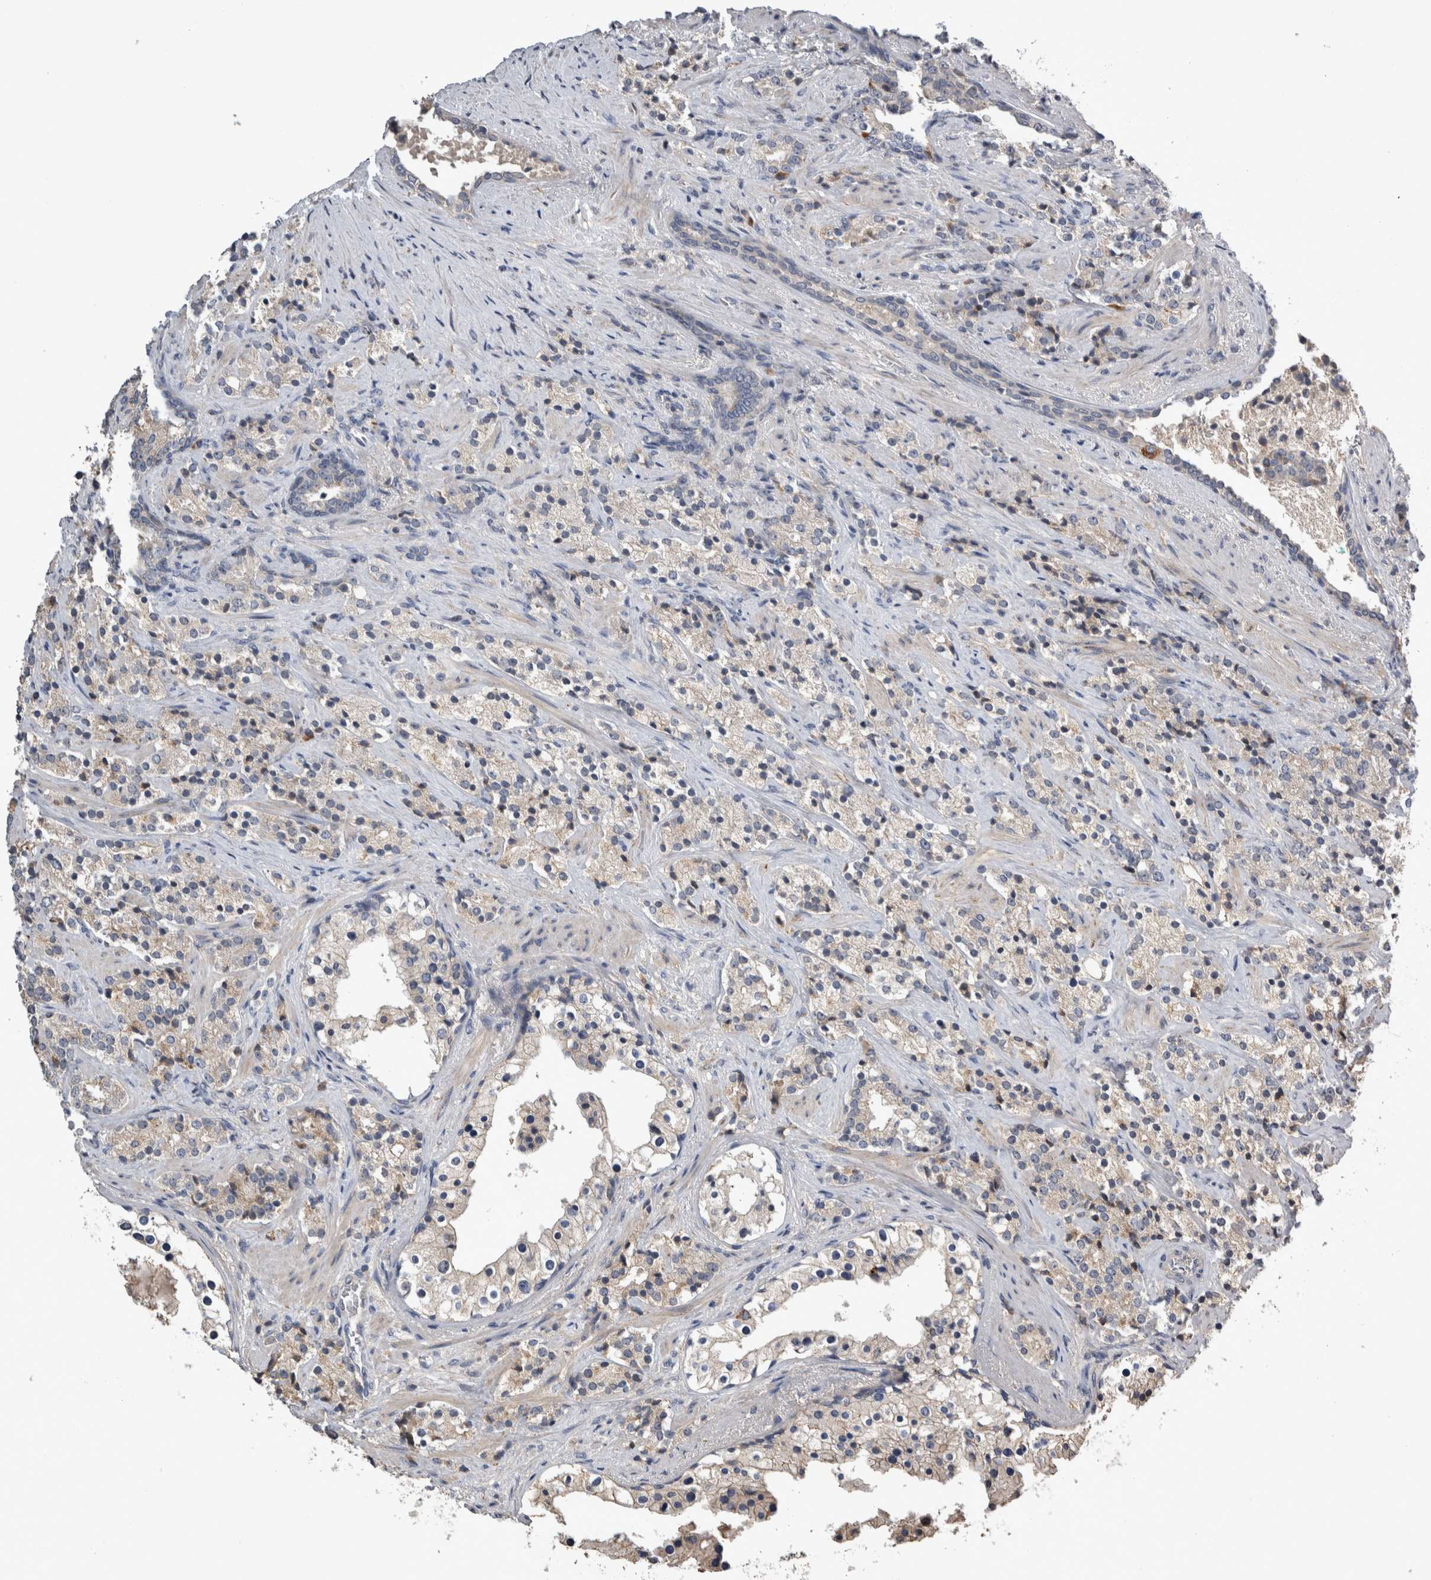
{"staining": {"intensity": "negative", "quantity": "none", "location": "none"}, "tissue": "prostate cancer", "cell_type": "Tumor cells", "image_type": "cancer", "snomed": [{"axis": "morphology", "description": "Adenocarcinoma, High grade"}, {"axis": "topography", "description": "Prostate"}], "caption": "Protein analysis of prostate high-grade adenocarcinoma reveals no significant staining in tumor cells. Brightfield microscopy of immunohistochemistry (IHC) stained with DAB (brown) and hematoxylin (blue), captured at high magnification.", "gene": "ANXA13", "patient": {"sex": "male", "age": 71}}